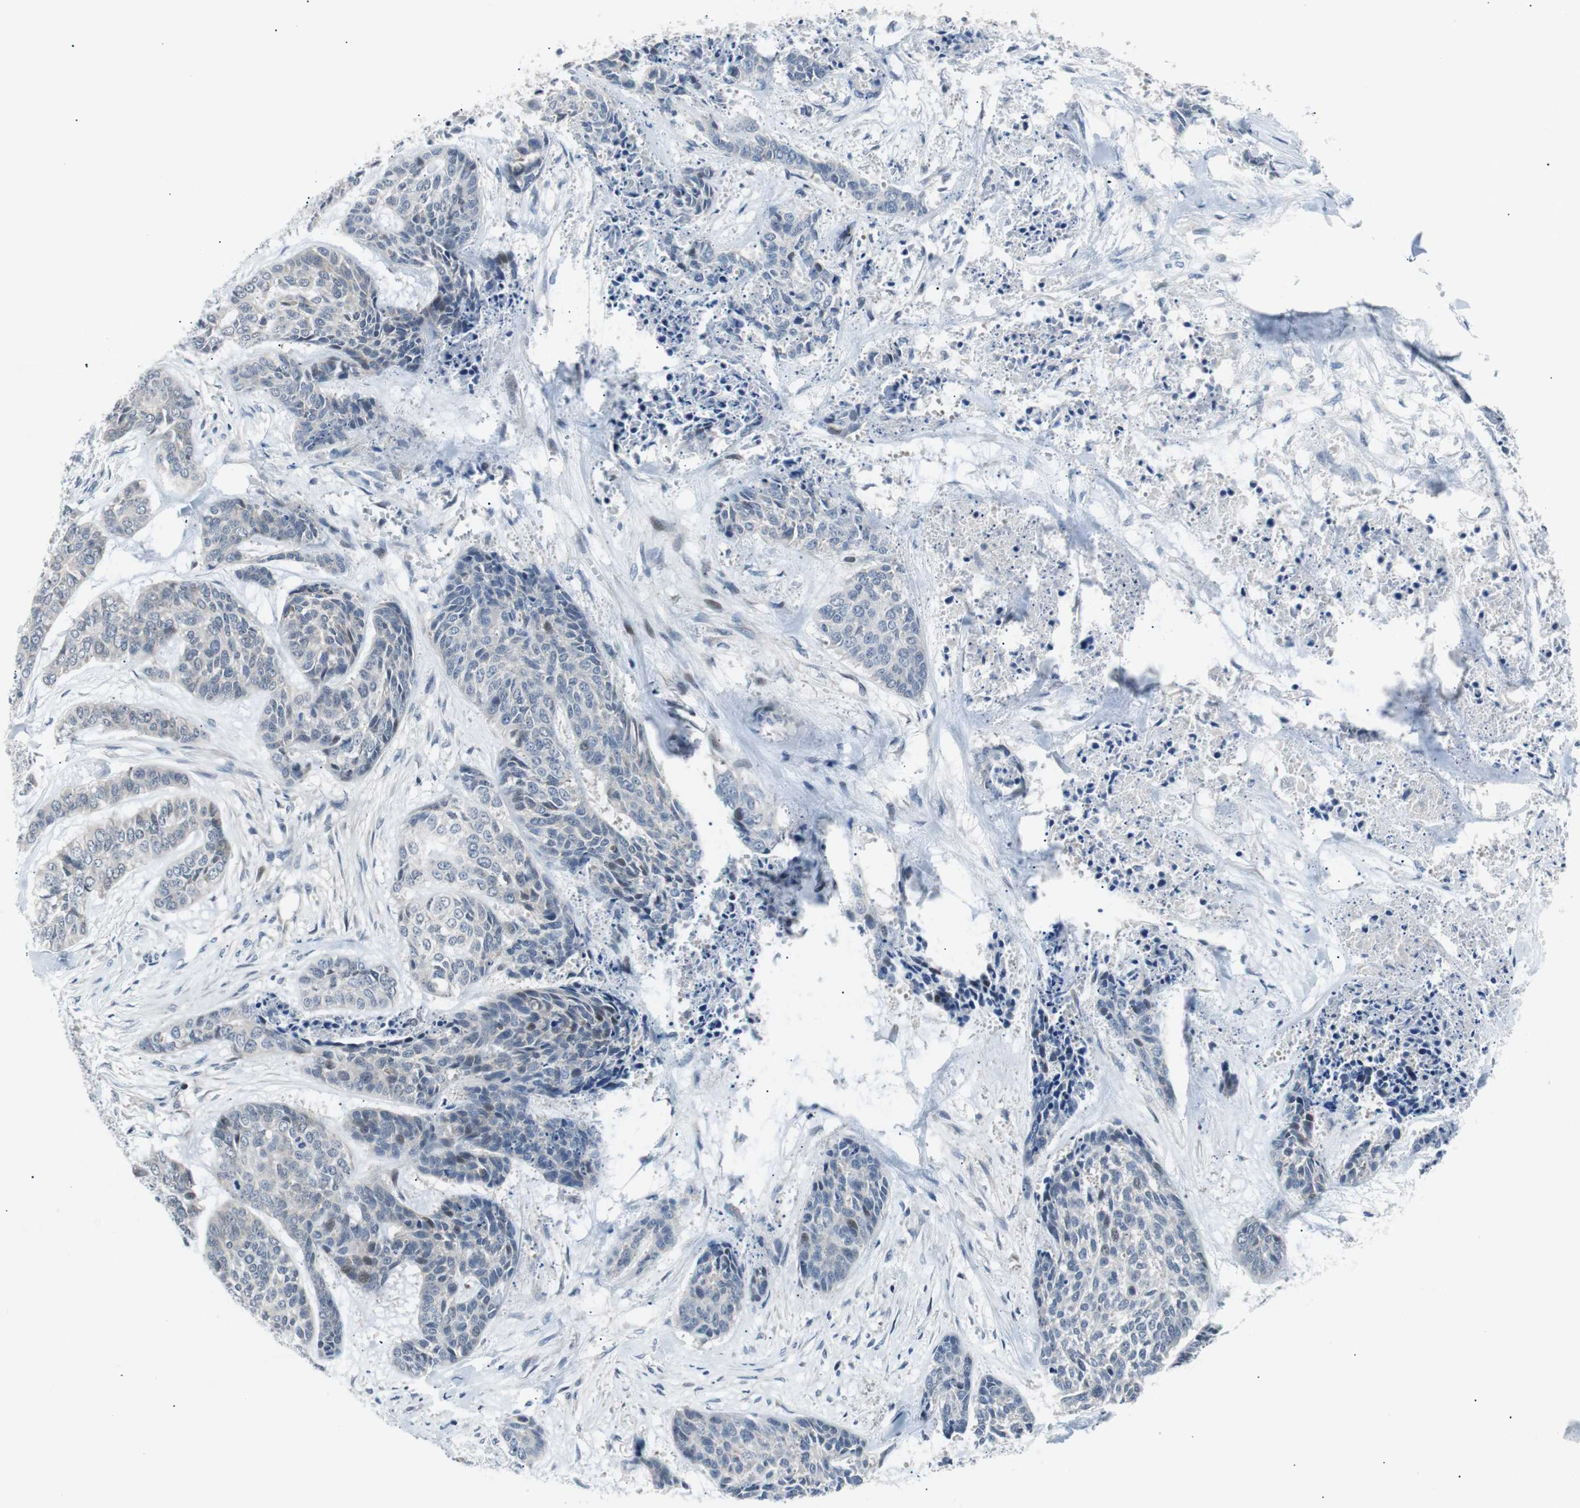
{"staining": {"intensity": "negative", "quantity": "none", "location": "none"}, "tissue": "skin cancer", "cell_type": "Tumor cells", "image_type": "cancer", "snomed": [{"axis": "morphology", "description": "Basal cell carcinoma"}, {"axis": "topography", "description": "Skin"}], "caption": "Human skin basal cell carcinoma stained for a protein using IHC exhibits no positivity in tumor cells.", "gene": "MAP2K4", "patient": {"sex": "female", "age": 64}}